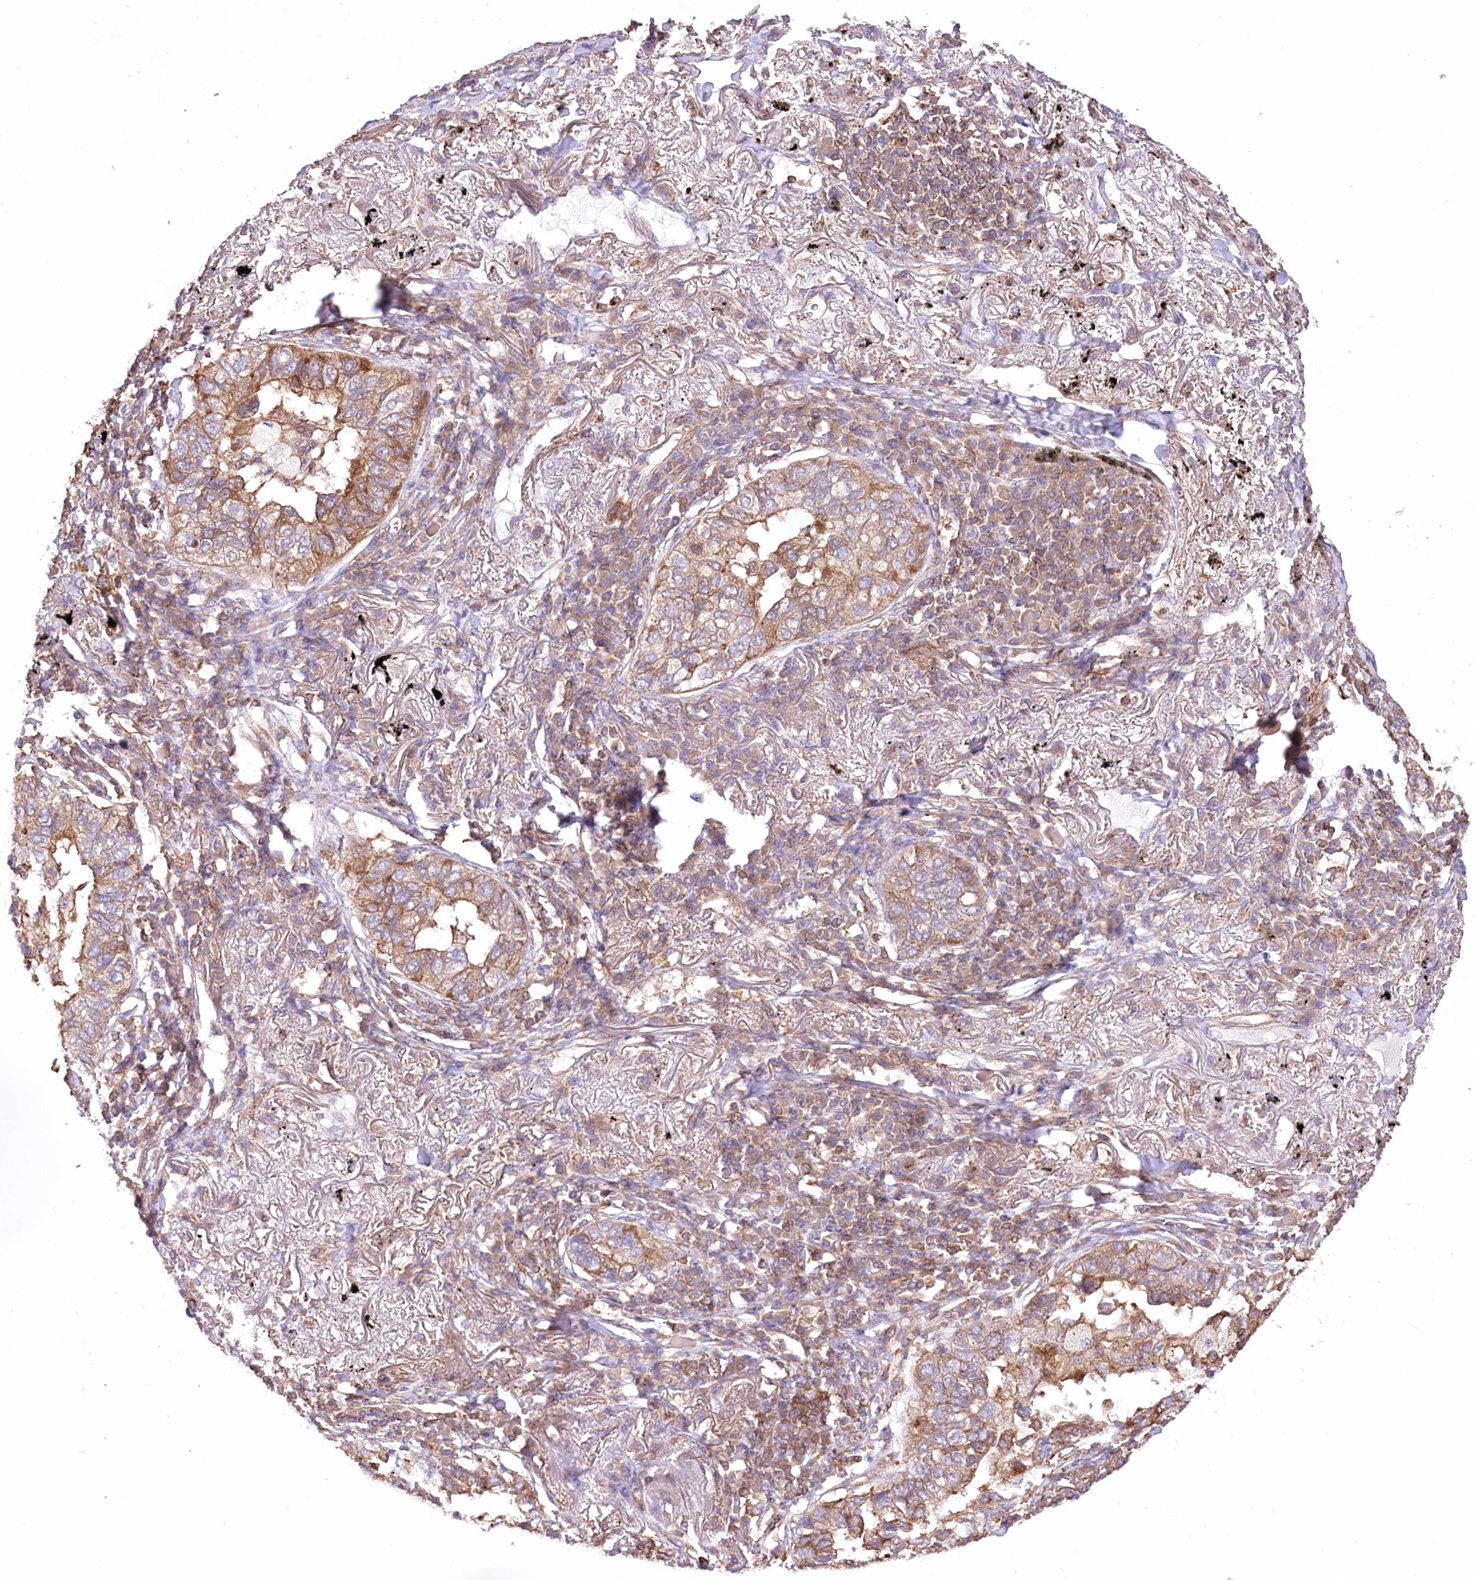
{"staining": {"intensity": "moderate", "quantity": ">75%", "location": "cytoplasmic/membranous"}, "tissue": "lung cancer", "cell_type": "Tumor cells", "image_type": "cancer", "snomed": [{"axis": "morphology", "description": "Adenocarcinoma, NOS"}, {"axis": "topography", "description": "Lung"}], "caption": "Lung cancer stained with a brown dye demonstrates moderate cytoplasmic/membranous positive positivity in approximately >75% of tumor cells.", "gene": "UMPS", "patient": {"sex": "male", "age": 65}}